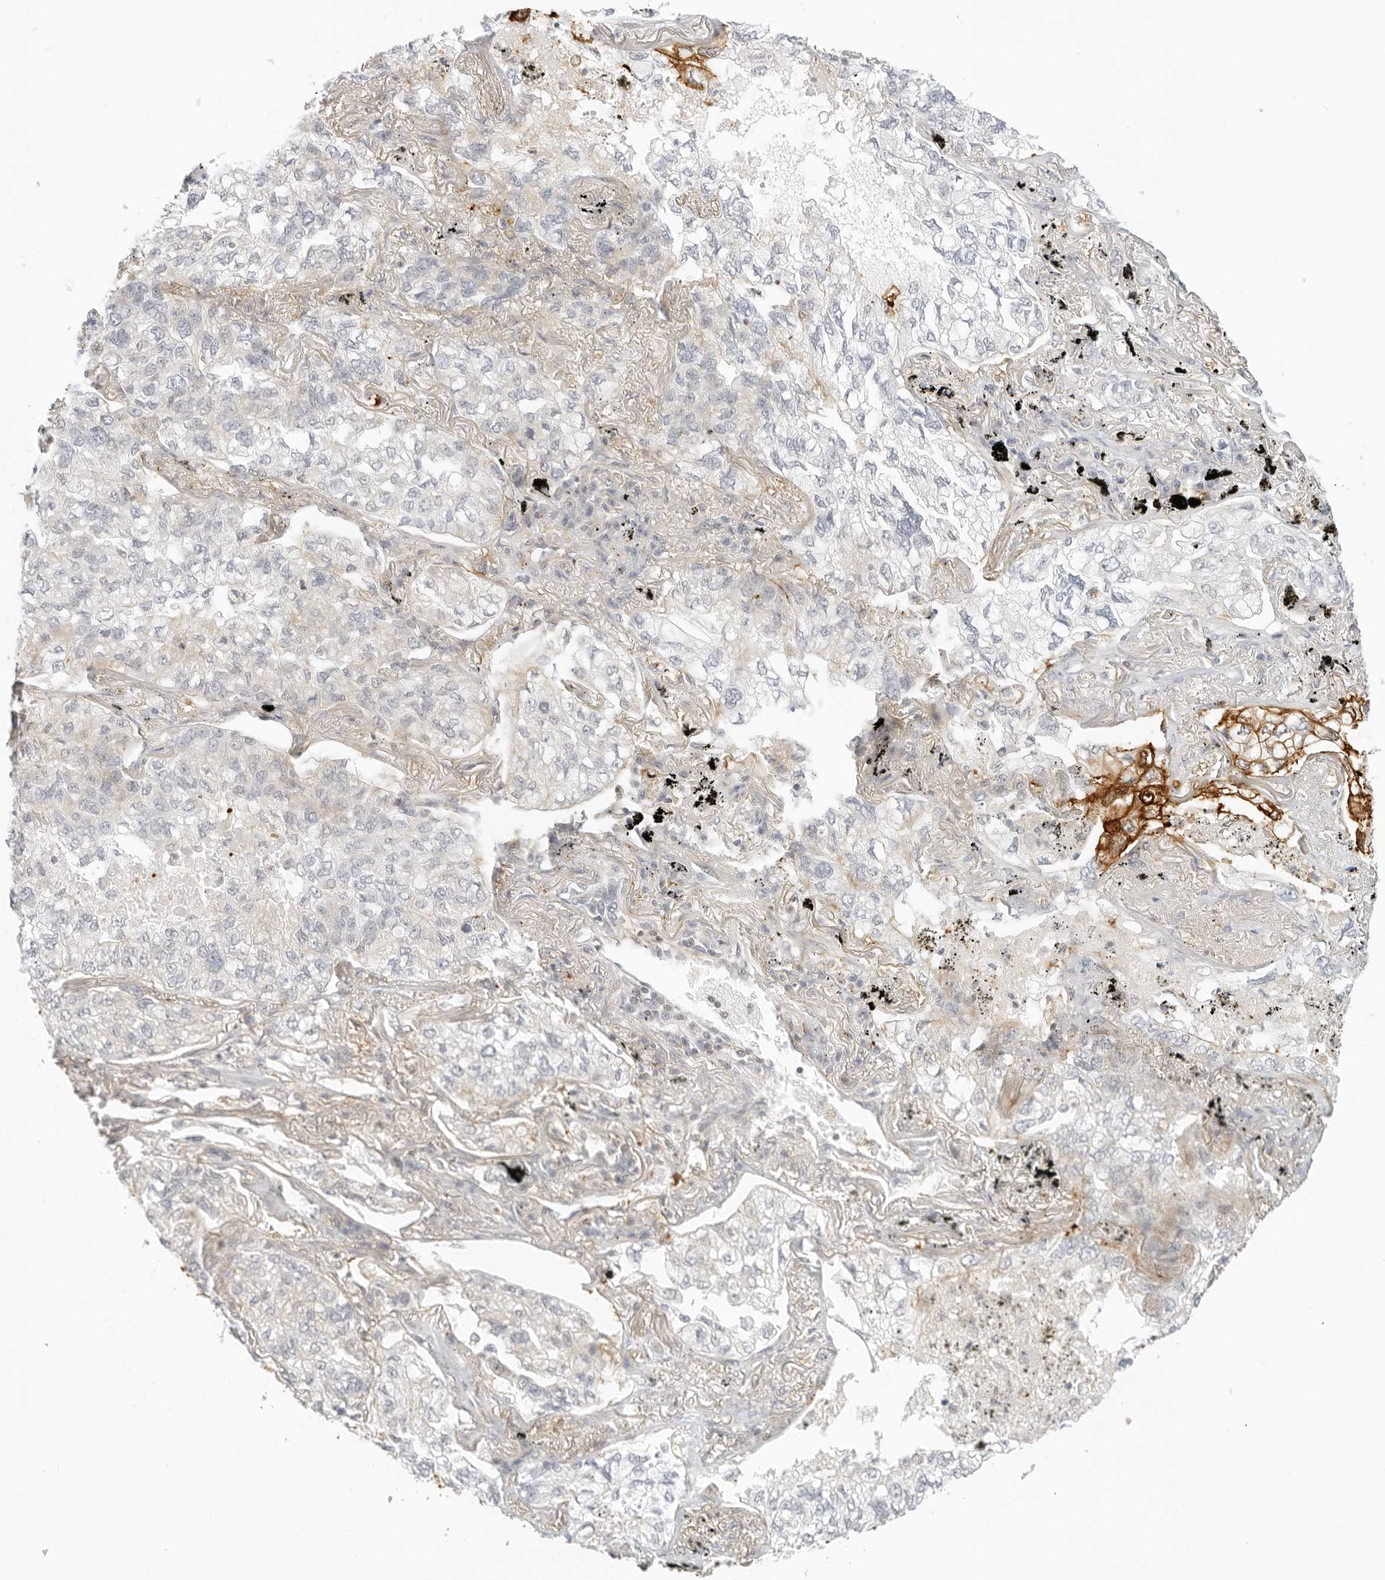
{"staining": {"intensity": "strong", "quantity": "25%-75%", "location": "cytoplasmic/membranous"}, "tissue": "lung cancer", "cell_type": "Tumor cells", "image_type": "cancer", "snomed": [{"axis": "morphology", "description": "Adenocarcinoma, NOS"}, {"axis": "topography", "description": "Lung"}], "caption": "IHC photomicrograph of neoplastic tissue: lung cancer (adenocarcinoma) stained using immunohistochemistry shows high levels of strong protein expression localized specifically in the cytoplasmic/membranous of tumor cells, appearing as a cytoplasmic/membranous brown color.", "gene": "OSCP1", "patient": {"sex": "male", "age": 65}}